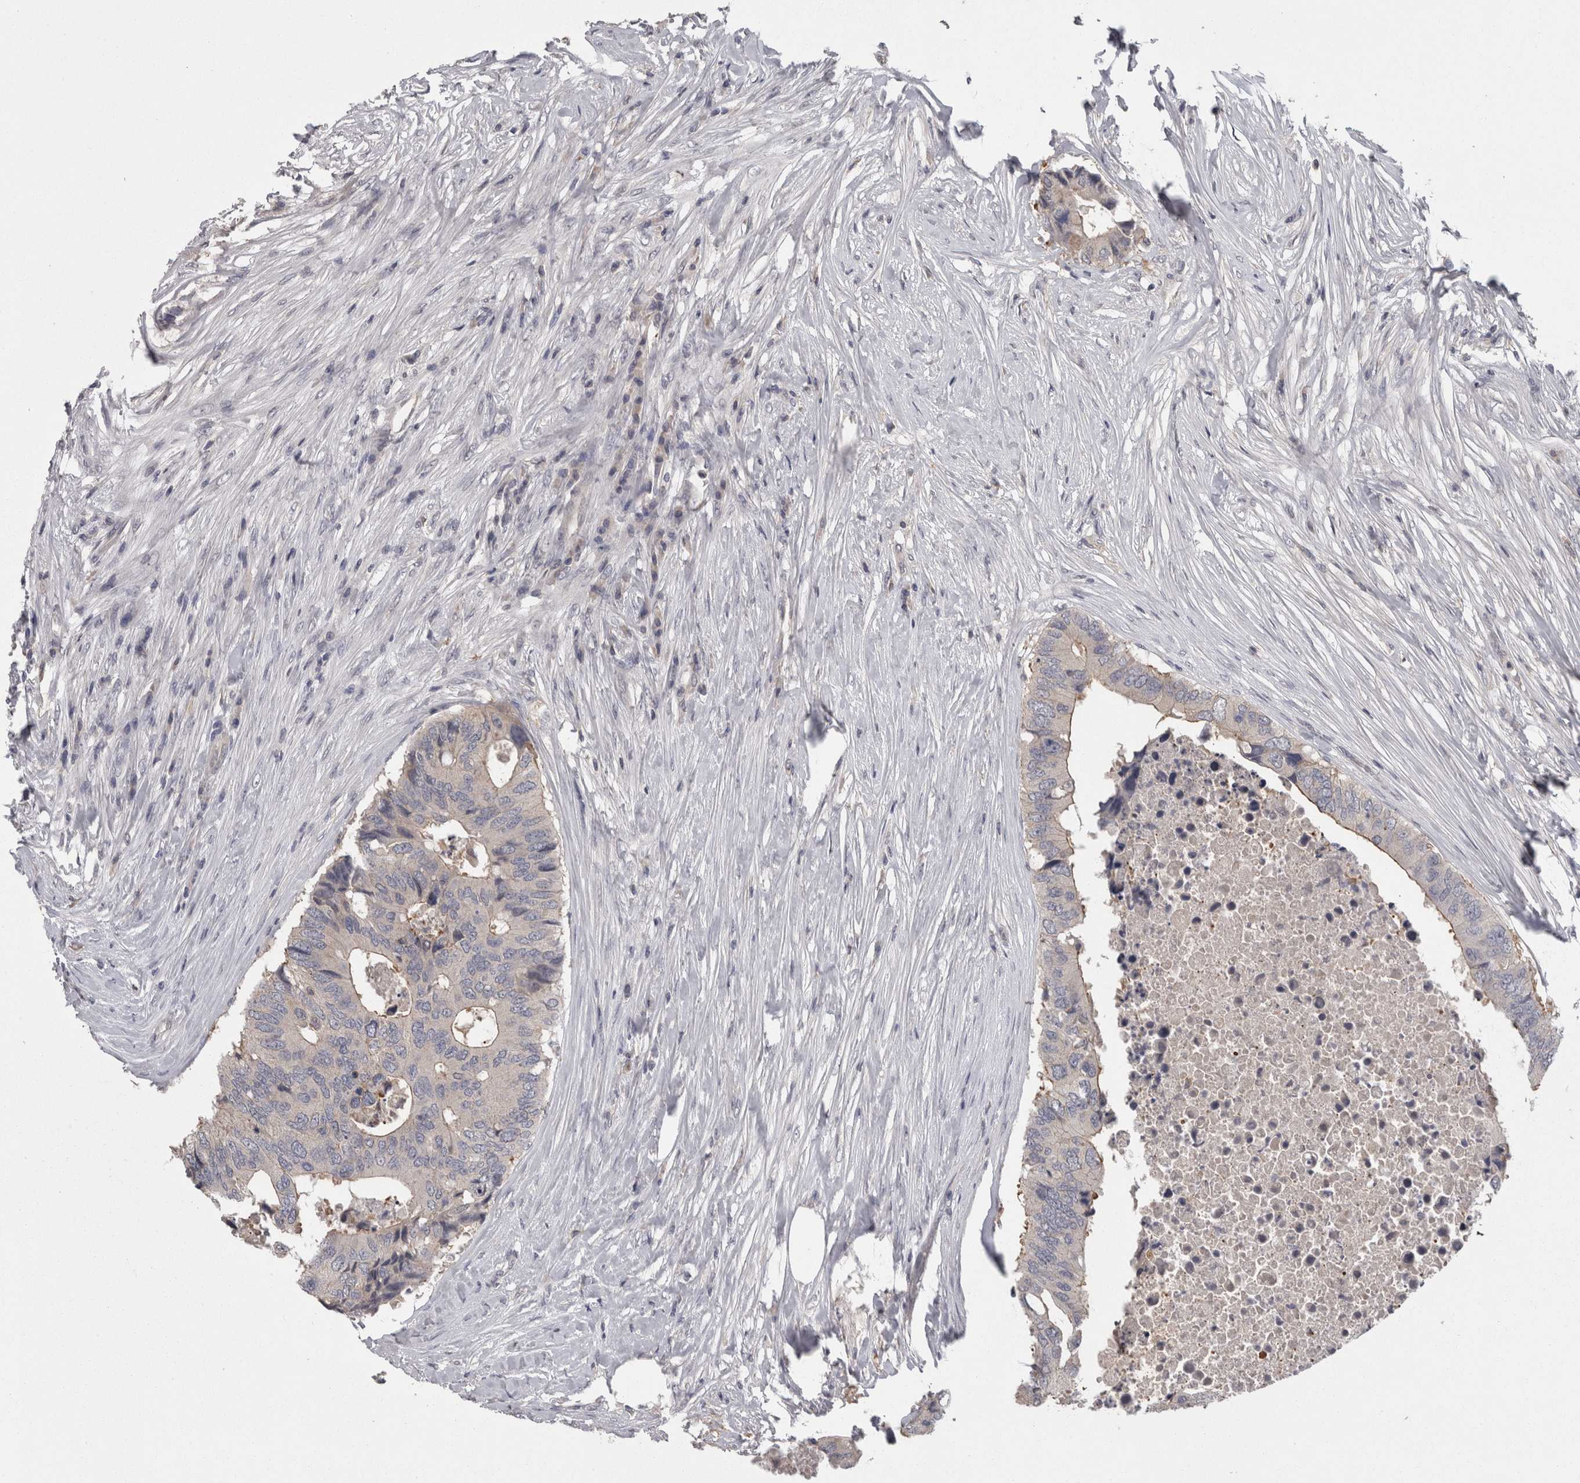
{"staining": {"intensity": "weak", "quantity": "<25%", "location": "cytoplasmic/membranous"}, "tissue": "colorectal cancer", "cell_type": "Tumor cells", "image_type": "cancer", "snomed": [{"axis": "morphology", "description": "Adenocarcinoma, NOS"}, {"axis": "topography", "description": "Colon"}], "caption": "A micrograph of human adenocarcinoma (colorectal) is negative for staining in tumor cells.", "gene": "PON3", "patient": {"sex": "male", "age": 71}}